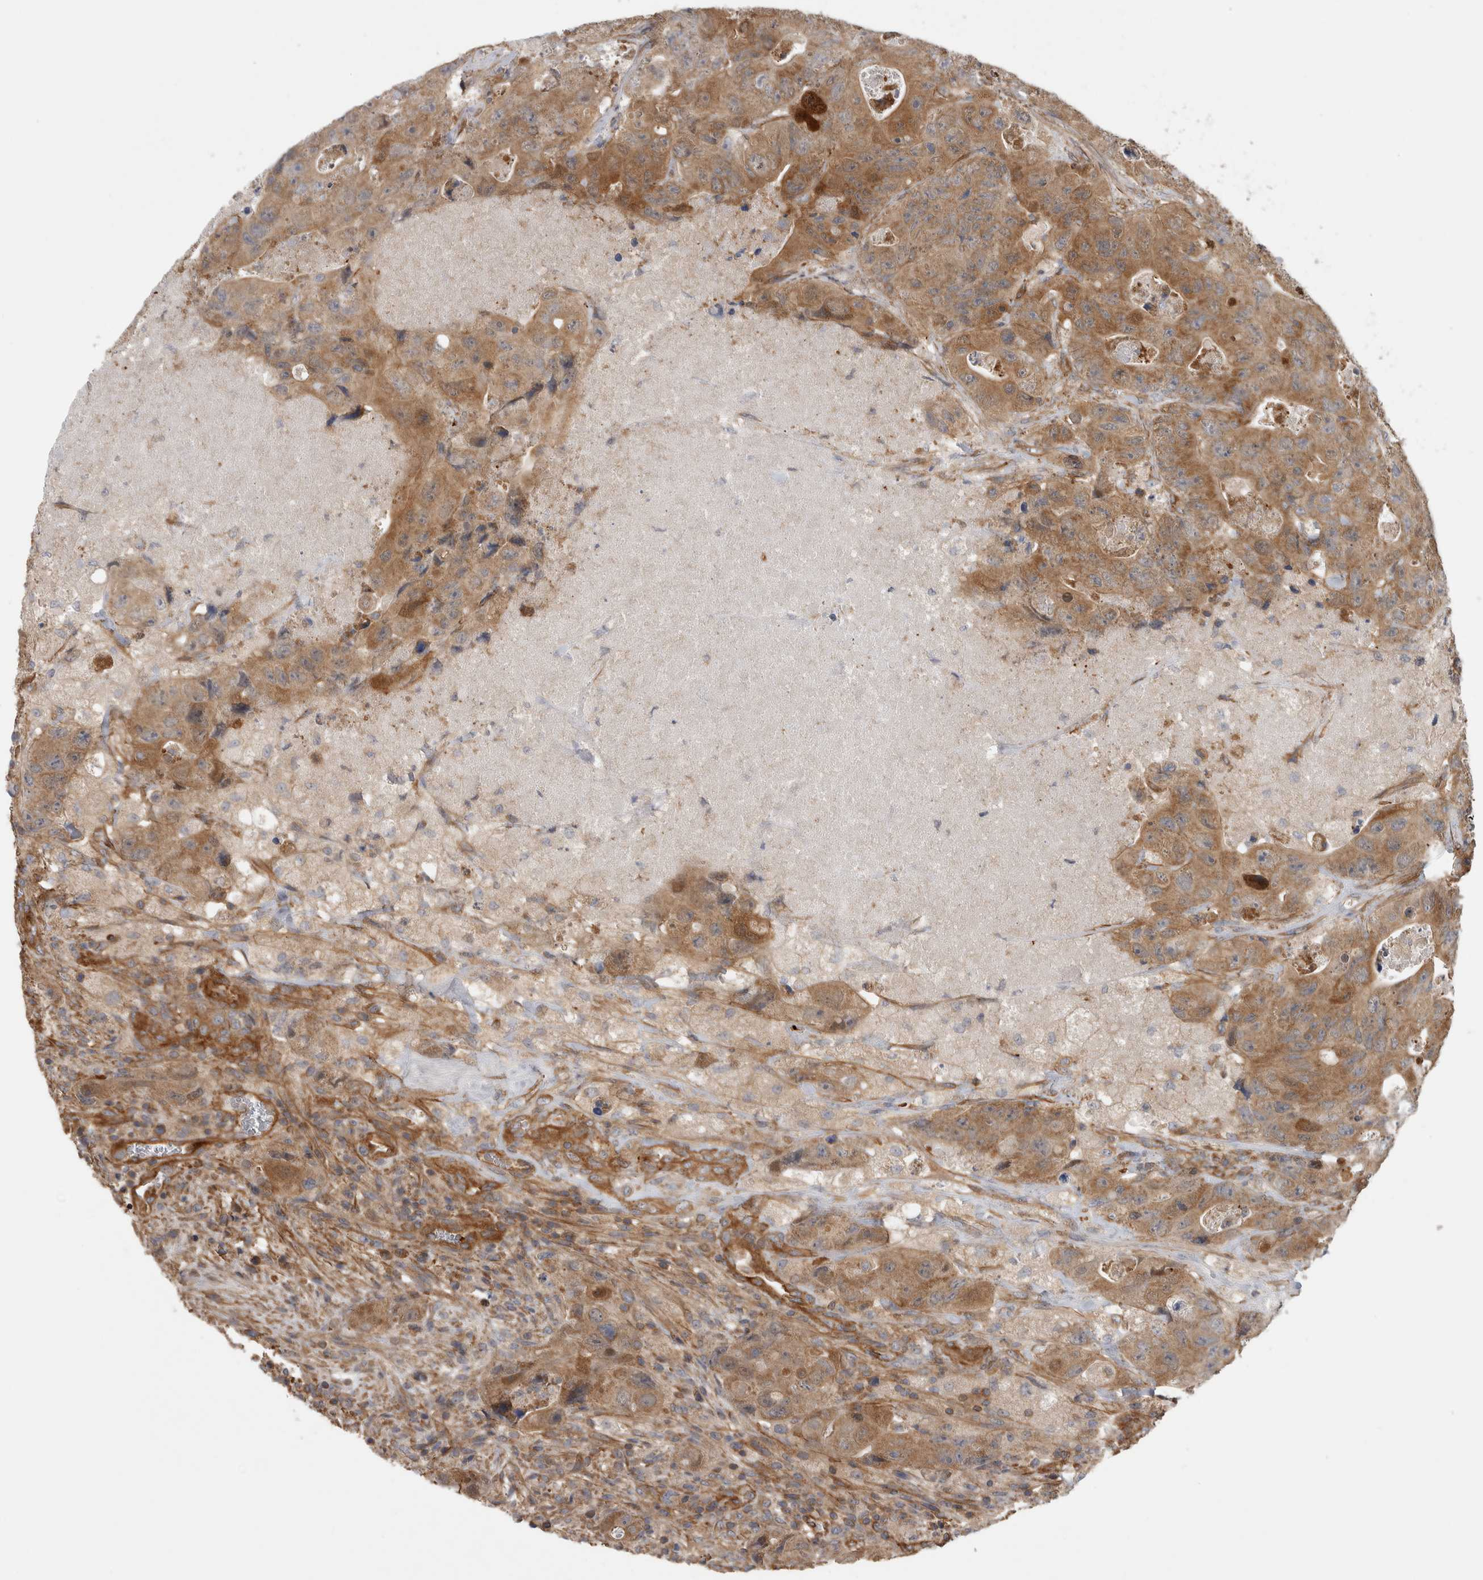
{"staining": {"intensity": "moderate", "quantity": ">75%", "location": "cytoplasmic/membranous"}, "tissue": "colorectal cancer", "cell_type": "Tumor cells", "image_type": "cancer", "snomed": [{"axis": "morphology", "description": "Adenocarcinoma, NOS"}, {"axis": "topography", "description": "Colon"}], "caption": "Moderate cytoplasmic/membranous protein positivity is seen in about >75% of tumor cells in adenocarcinoma (colorectal).", "gene": "SFXN2", "patient": {"sex": "female", "age": 46}}